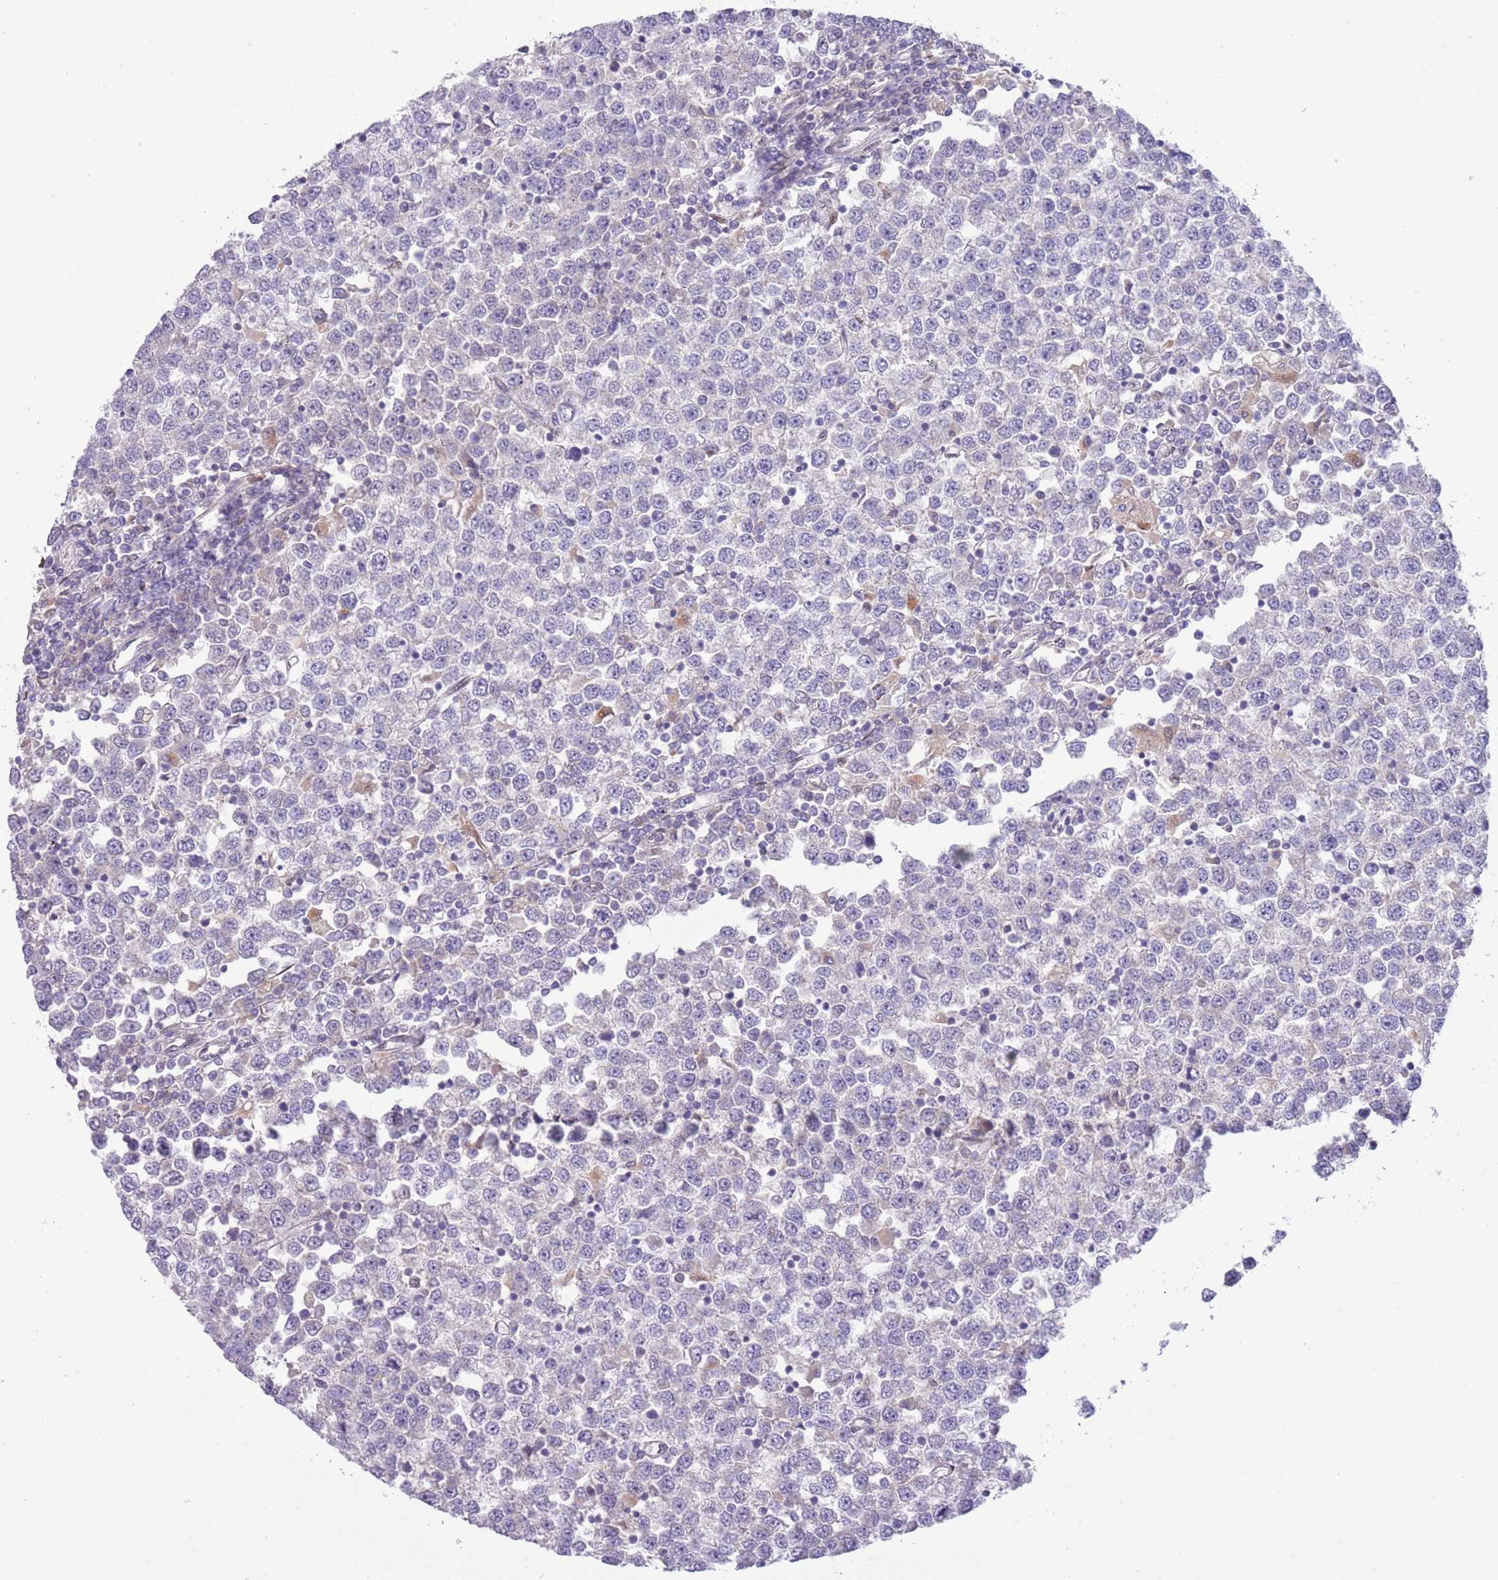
{"staining": {"intensity": "negative", "quantity": "none", "location": "none"}, "tissue": "testis cancer", "cell_type": "Tumor cells", "image_type": "cancer", "snomed": [{"axis": "morphology", "description": "Seminoma, NOS"}, {"axis": "topography", "description": "Testis"}], "caption": "There is no significant expression in tumor cells of testis cancer (seminoma).", "gene": "CCND2", "patient": {"sex": "male", "age": 65}}